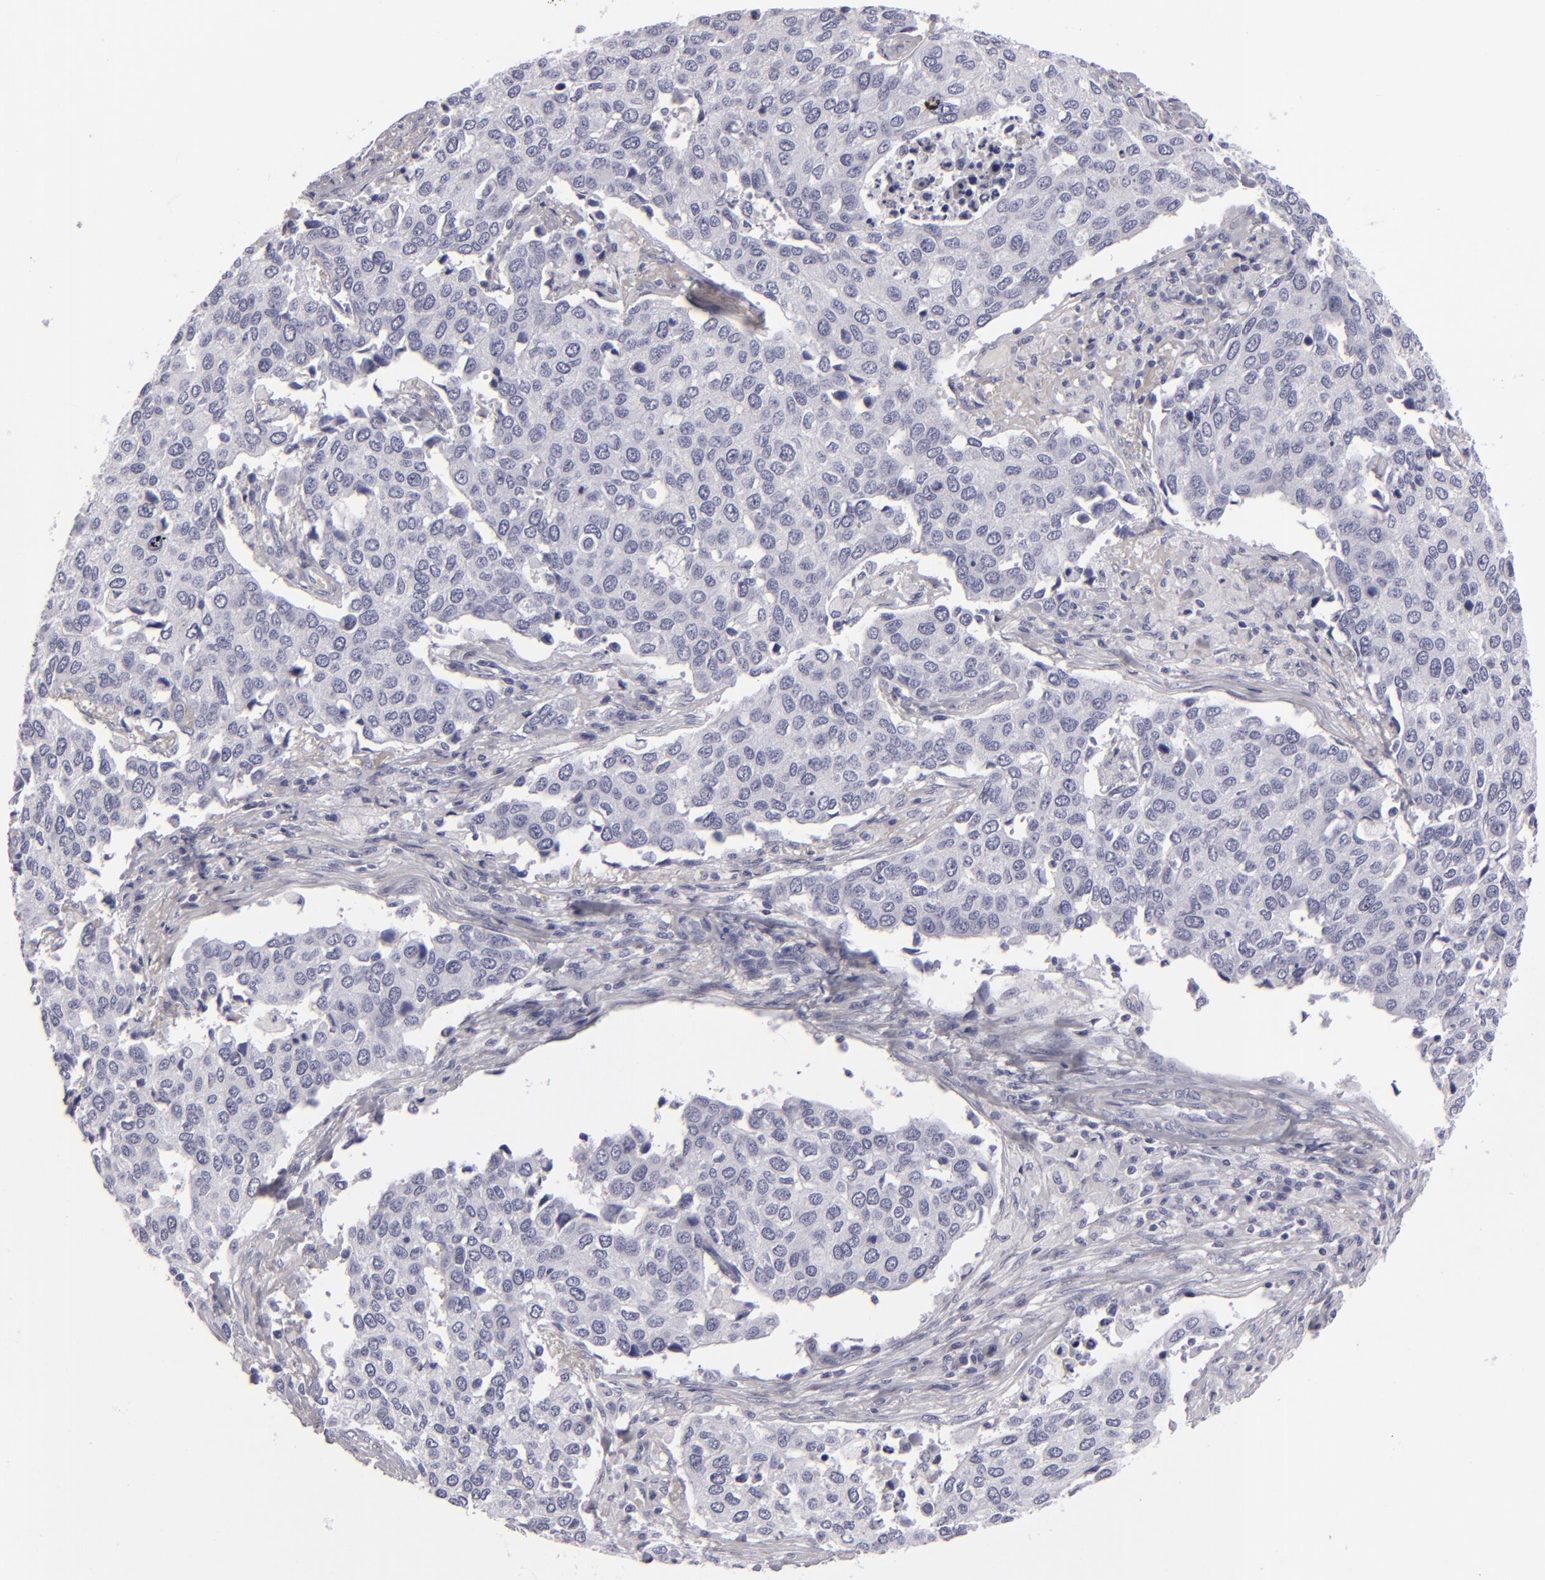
{"staining": {"intensity": "negative", "quantity": "none", "location": "none"}, "tissue": "cervical cancer", "cell_type": "Tumor cells", "image_type": "cancer", "snomed": [{"axis": "morphology", "description": "Squamous cell carcinoma, NOS"}, {"axis": "topography", "description": "Cervix"}], "caption": "DAB immunohistochemical staining of human squamous cell carcinoma (cervical) displays no significant expression in tumor cells.", "gene": "F13A1", "patient": {"sex": "female", "age": 54}}